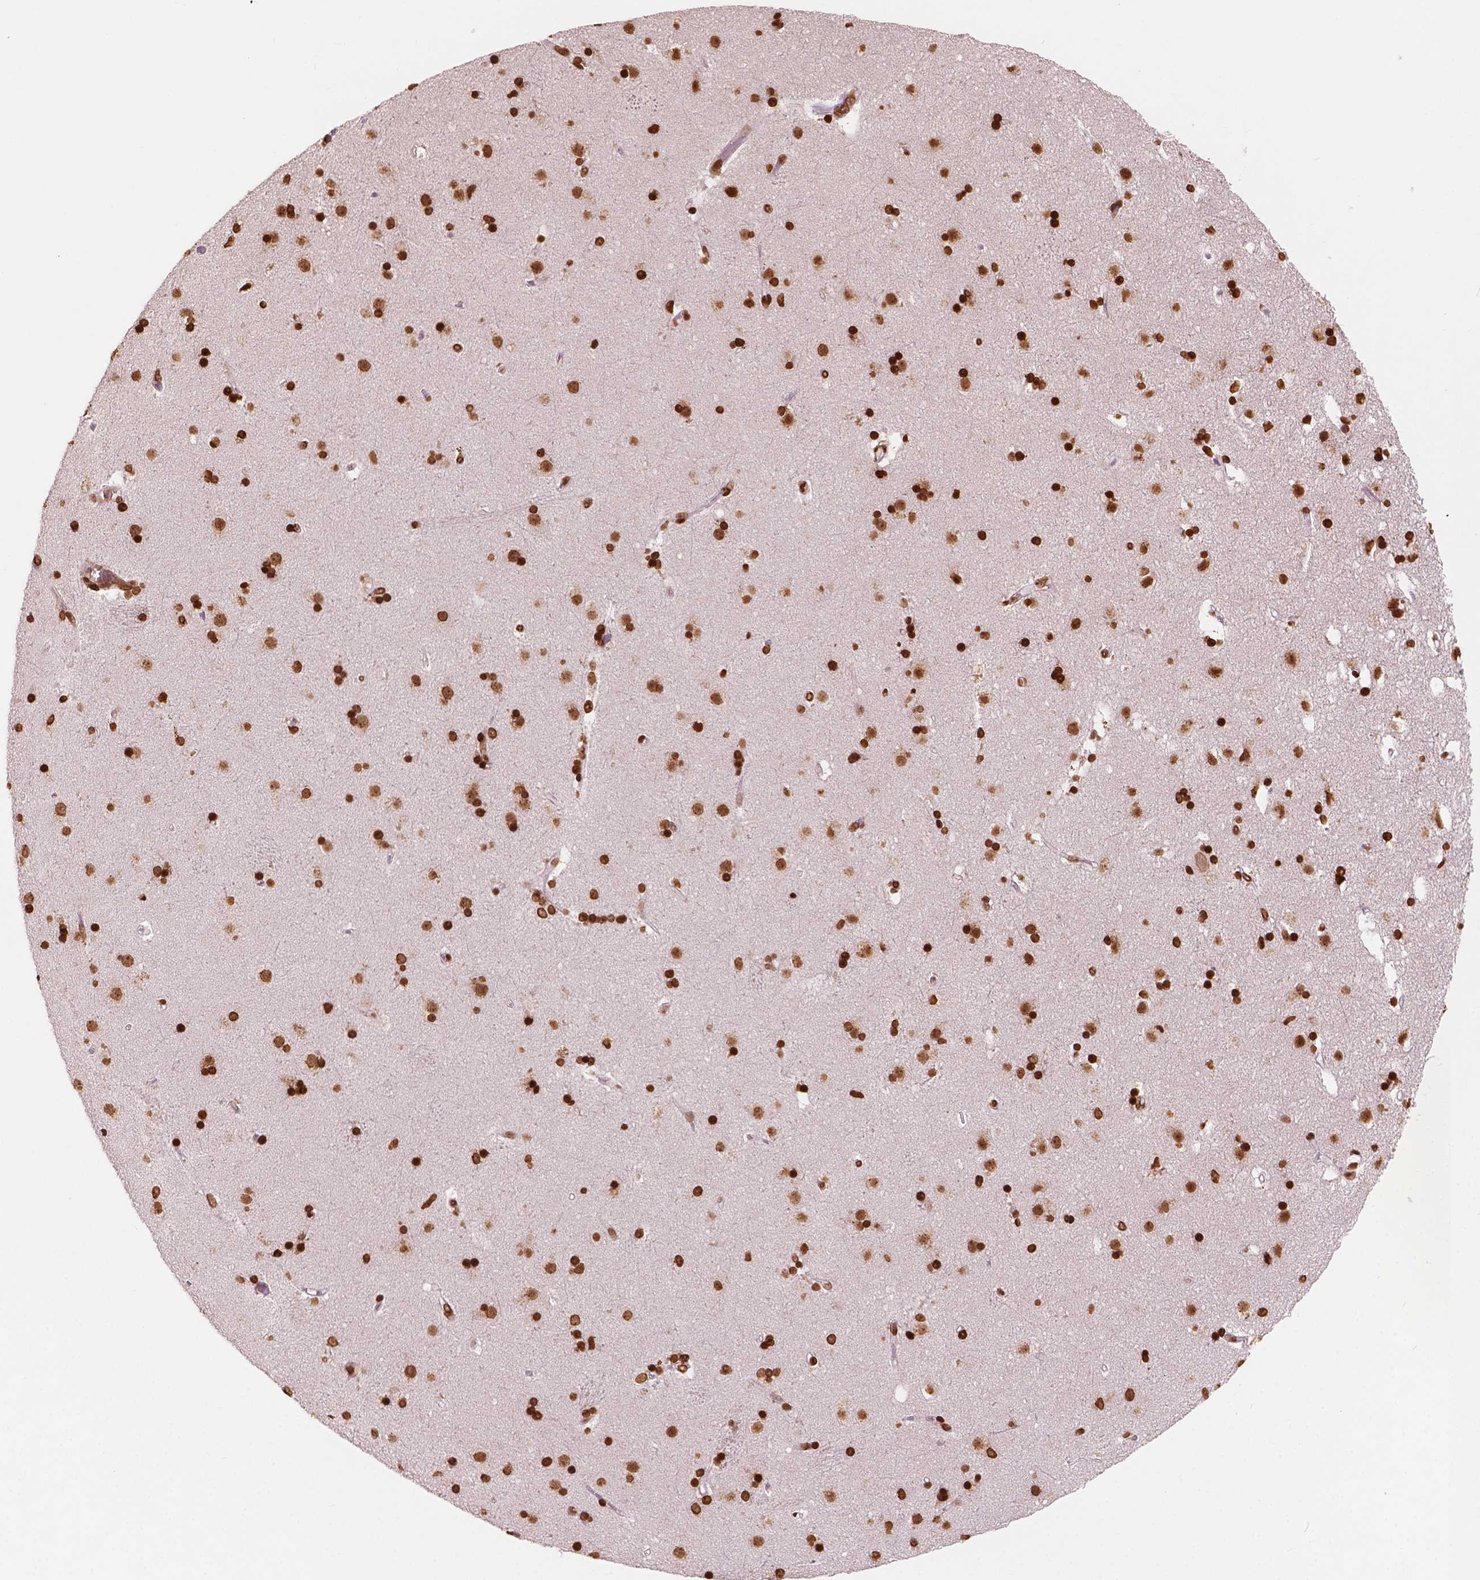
{"staining": {"intensity": "strong", "quantity": ">75%", "location": "nuclear"}, "tissue": "caudate", "cell_type": "Glial cells", "image_type": "normal", "snomed": [{"axis": "morphology", "description": "Normal tissue, NOS"}, {"axis": "topography", "description": "Lateral ventricle wall"}], "caption": "IHC (DAB) staining of unremarkable caudate reveals strong nuclear protein expression in approximately >75% of glial cells.", "gene": "H3C7", "patient": {"sex": "female", "age": 71}}